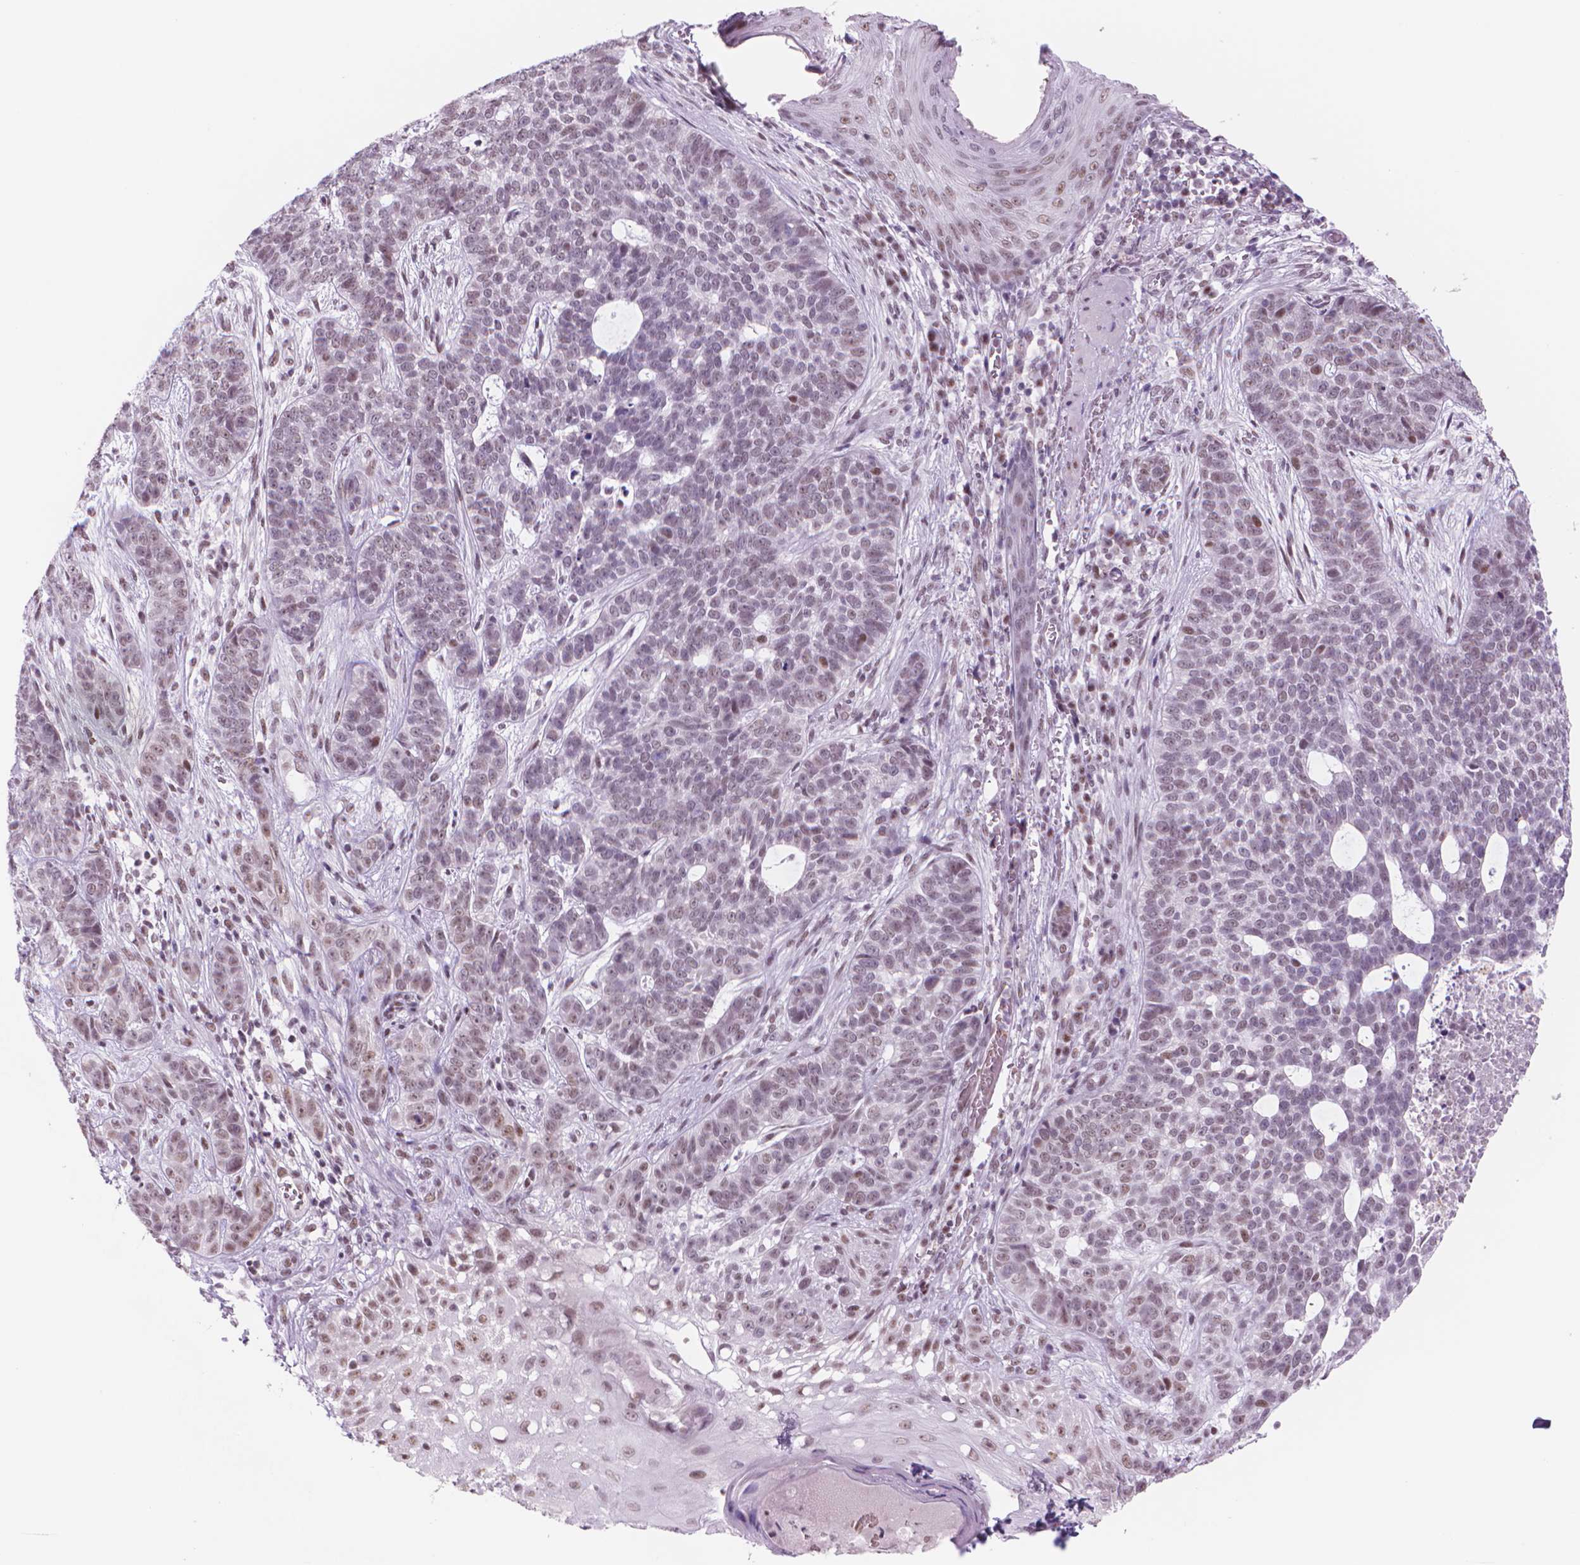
{"staining": {"intensity": "moderate", "quantity": "<25%", "location": "nuclear"}, "tissue": "skin cancer", "cell_type": "Tumor cells", "image_type": "cancer", "snomed": [{"axis": "morphology", "description": "Basal cell carcinoma"}, {"axis": "topography", "description": "Skin"}], "caption": "Protein staining by immunohistochemistry shows moderate nuclear expression in approximately <25% of tumor cells in skin basal cell carcinoma.", "gene": "POLR3D", "patient": {"sex": "female", "age": 69}}